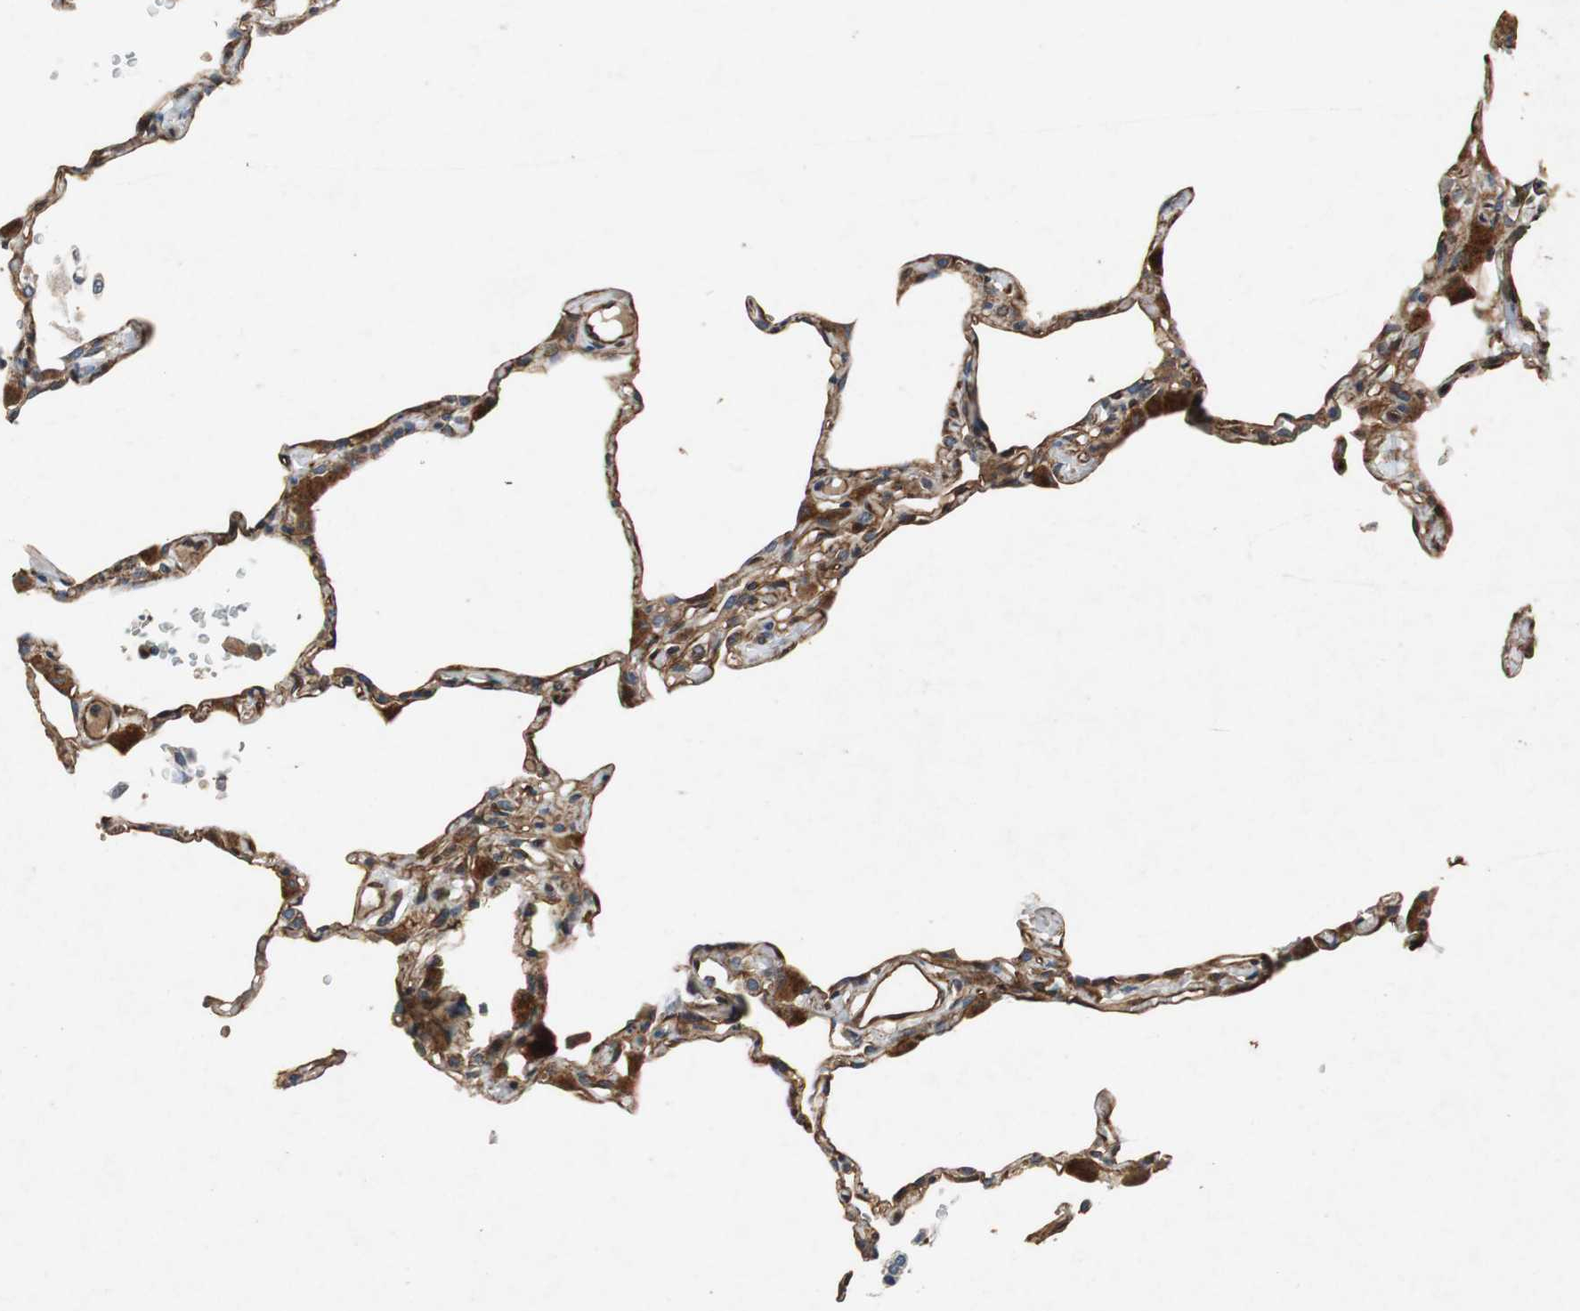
{"staining": {"intensity": "moderate", "quantity": "25%-75%", "location": "cytoplasmic/membranous"}, "tissue": "lung", "cell_type": "Alveolar cells", "image_type": "normal", "snomed": [{"axis": "morphology", "description": "Normal tissue, NOS"}, {"axis": "topography", "description": "Lung"}], "caption": "Brown immunohistochemical staining in normal lung displays moderate cytoplasmic/membranous positivity in approximately 25%-75% of alveolar cells. (DAB (3,3'-diaminobenzidine) IHC with brightfield microscopy, high magnification).", "gene": "TUBA4A", "patient": {"sex": "female", "age": 49}}